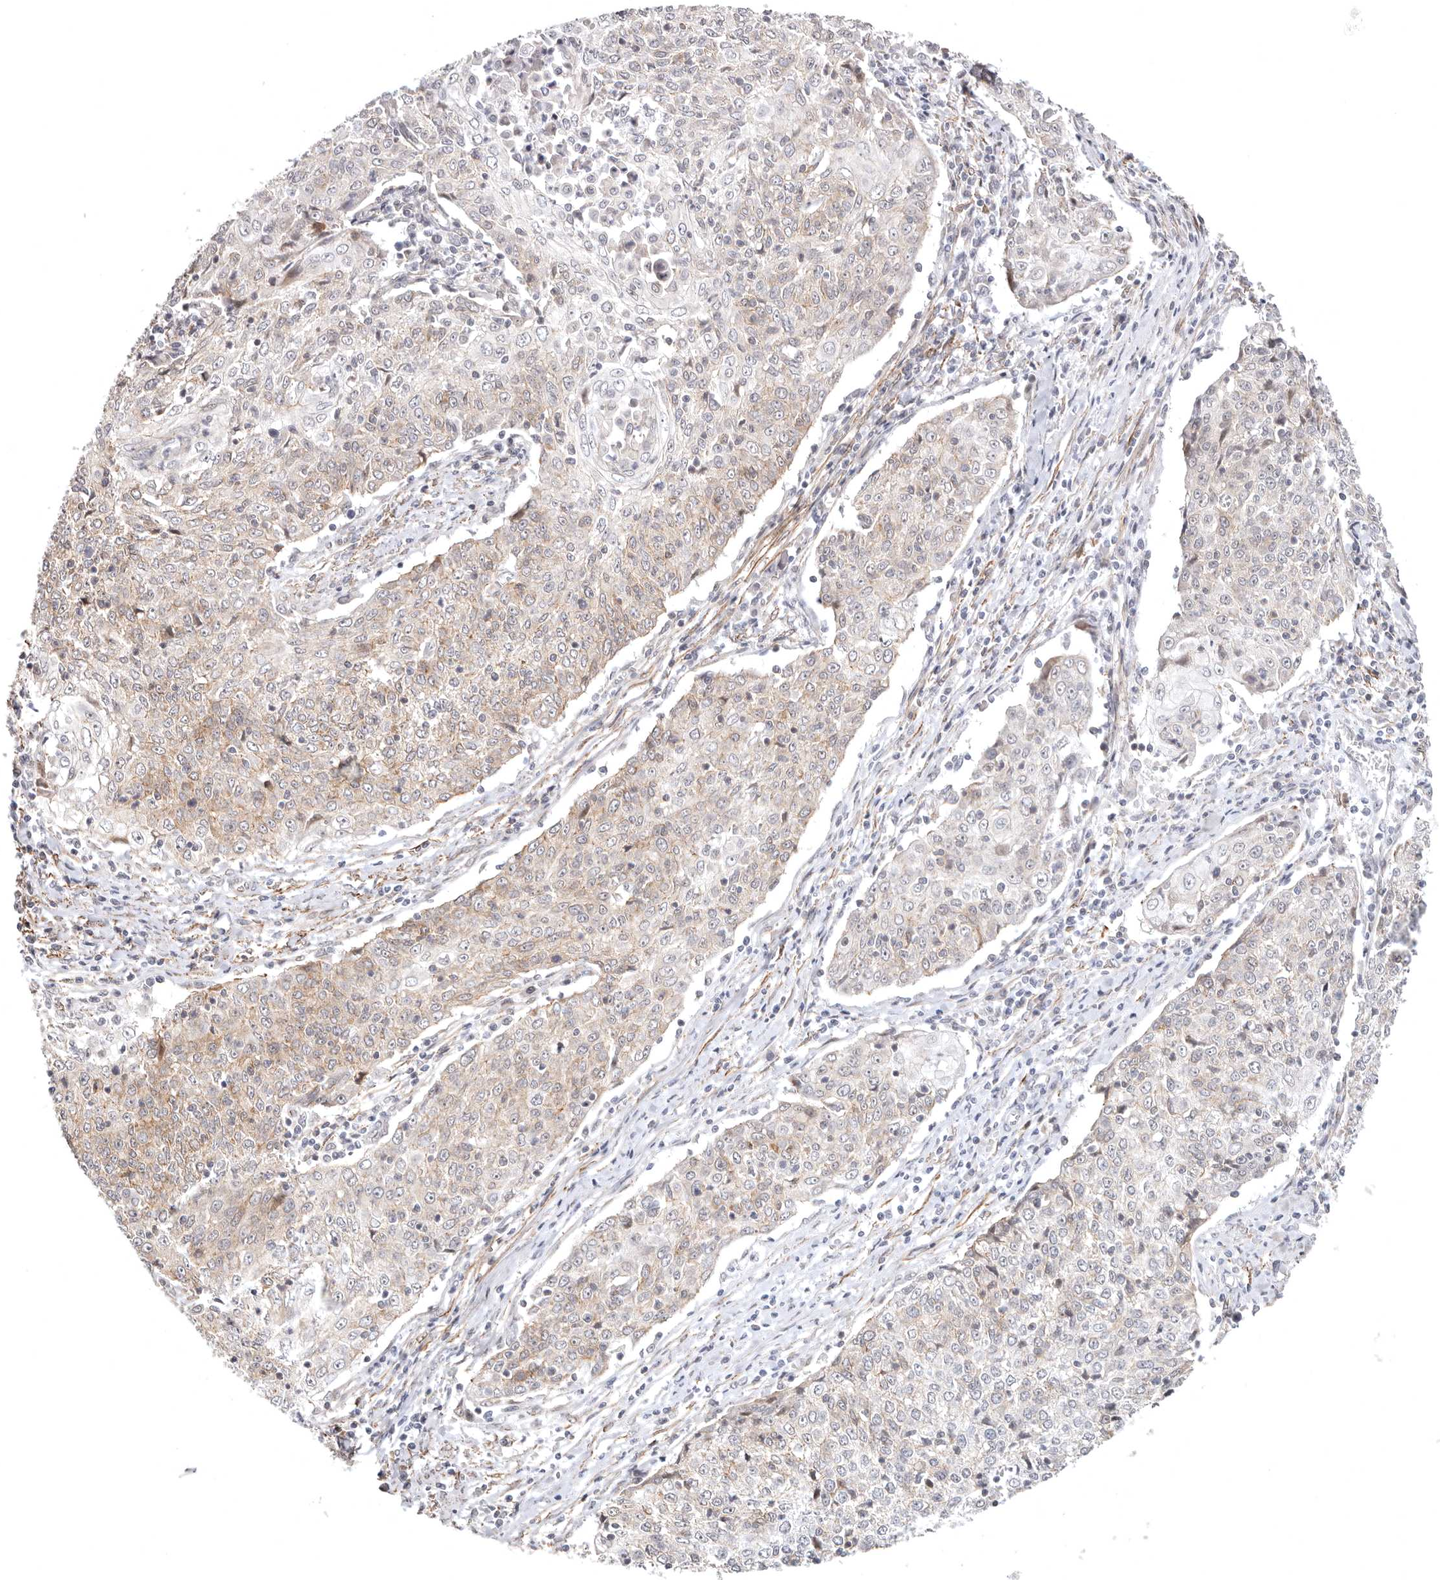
{"staining": {"intensity": "weak", "quantity": "25%-75%", "location": "cytoplasmic/membranous"}, "tissue": "cervical cancer", "cell_type": "Tumor cells", "image_type": "cancer", "snomed": [{"axis": "morphology", "description": "Squamous cell carcinoma, NOS"}, {"axis": "topography", "description": "Cervix"}], "caption": "A high-resolution image shows immunohistochemistry (IHC) staining of cervical squamous cell carcinoma, which shows weak cytoplasmic/membranous staining in approximately 25%-75% of tumor cells.", "gene": "SZT2", "patient": {"sex": "female", "age": 48}}